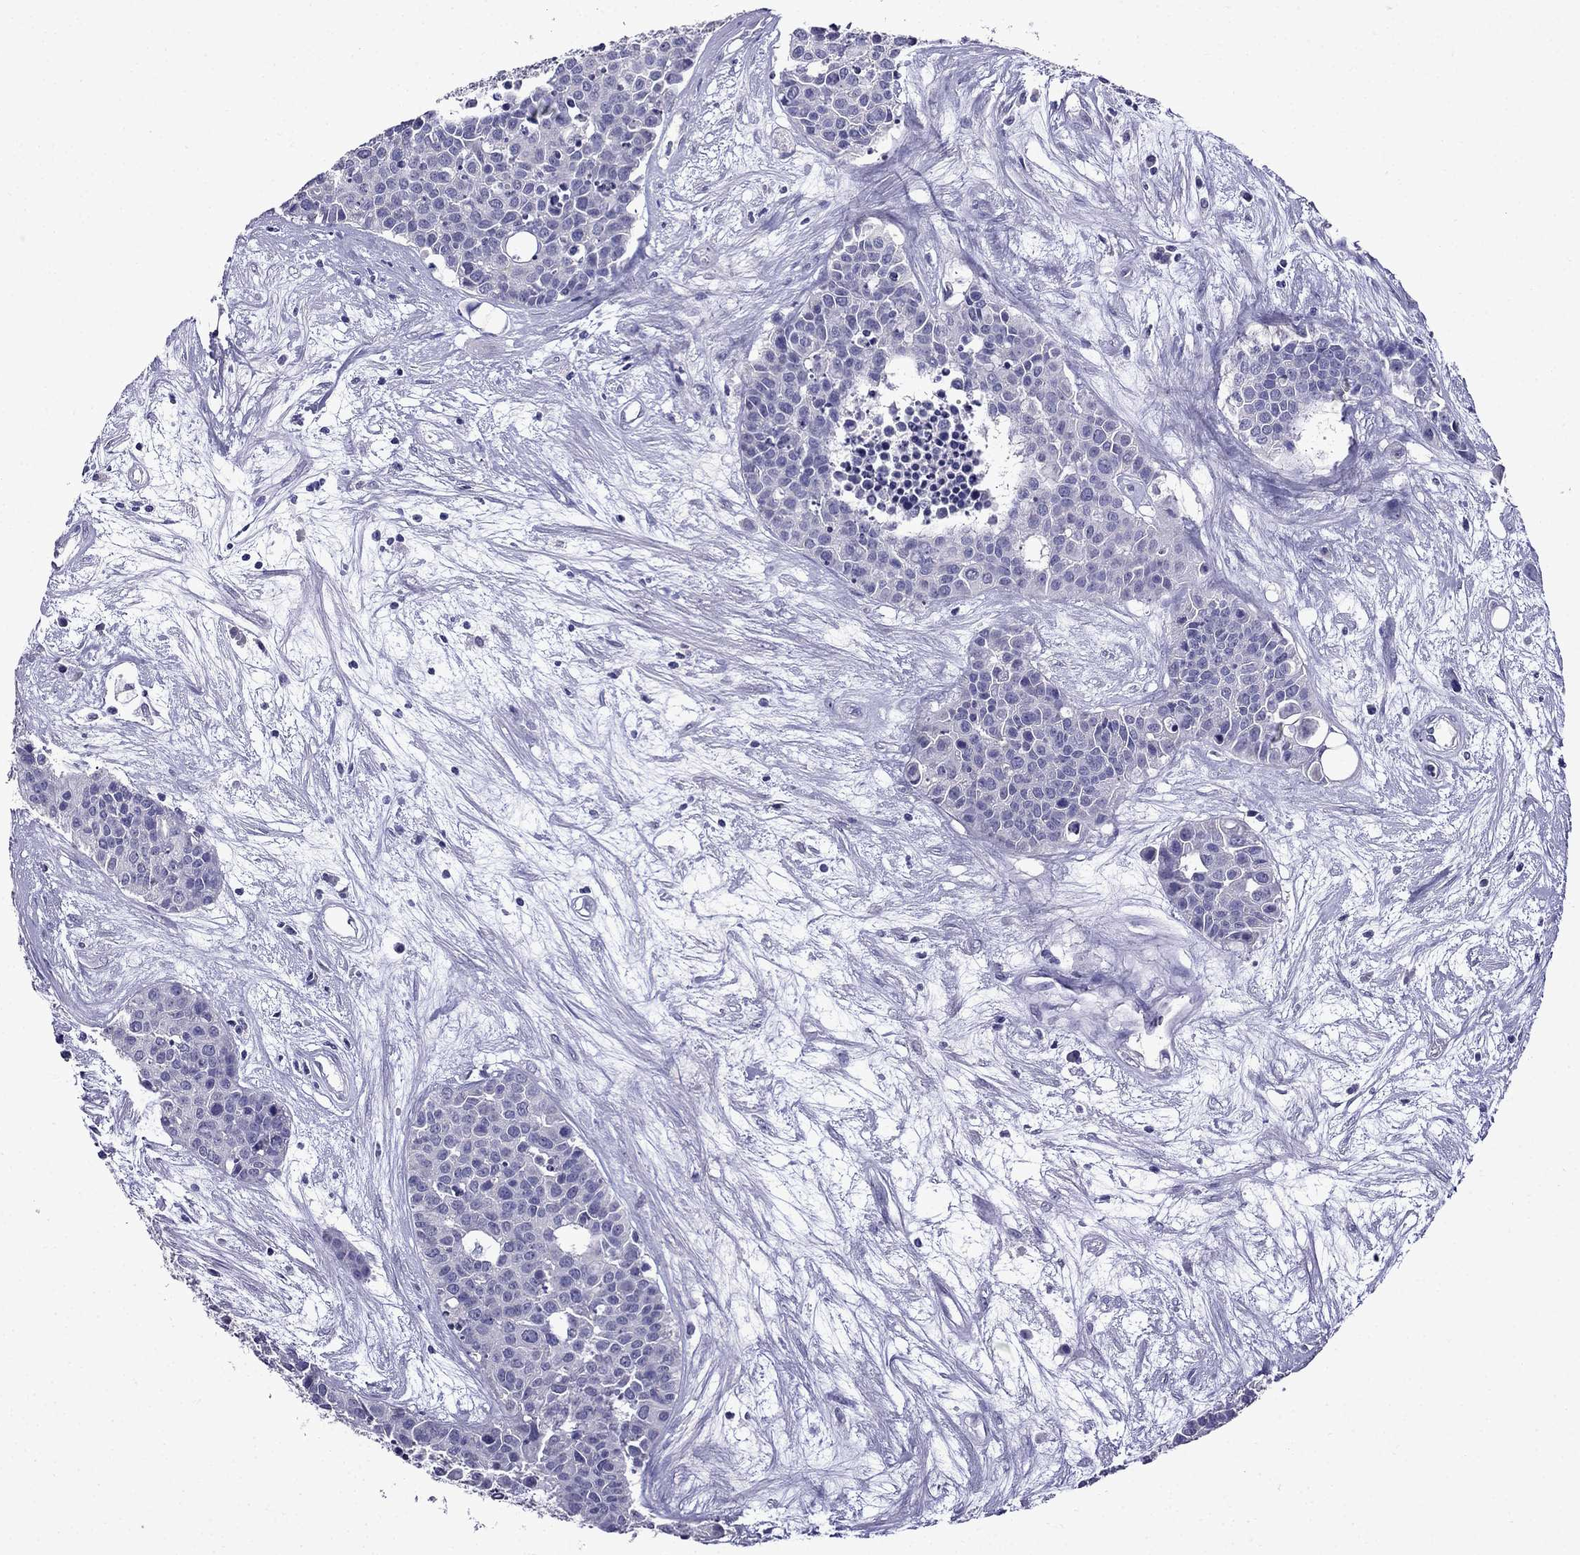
{"staining": {"intensity": "negative", "quantity": "none", "location": "none"}, "tissue": "carcinoid", "cell_type": "Tumor cells", "image_type": "cancer", "snomed": [{"axis": "morphology", "description": "Carcinoid, malignant, NOS"}, {"axis": "topography", "description": "Colon"}], "caption": "Immunohistochemistry image of neoplastic tissue: carcinoid stained with DAB (3,3'-diaminobenzidine) exhibits no significant protein expression in tumor cells.", "gene": "DNAH17", "patient": {"sex": "male", "age": 81}}